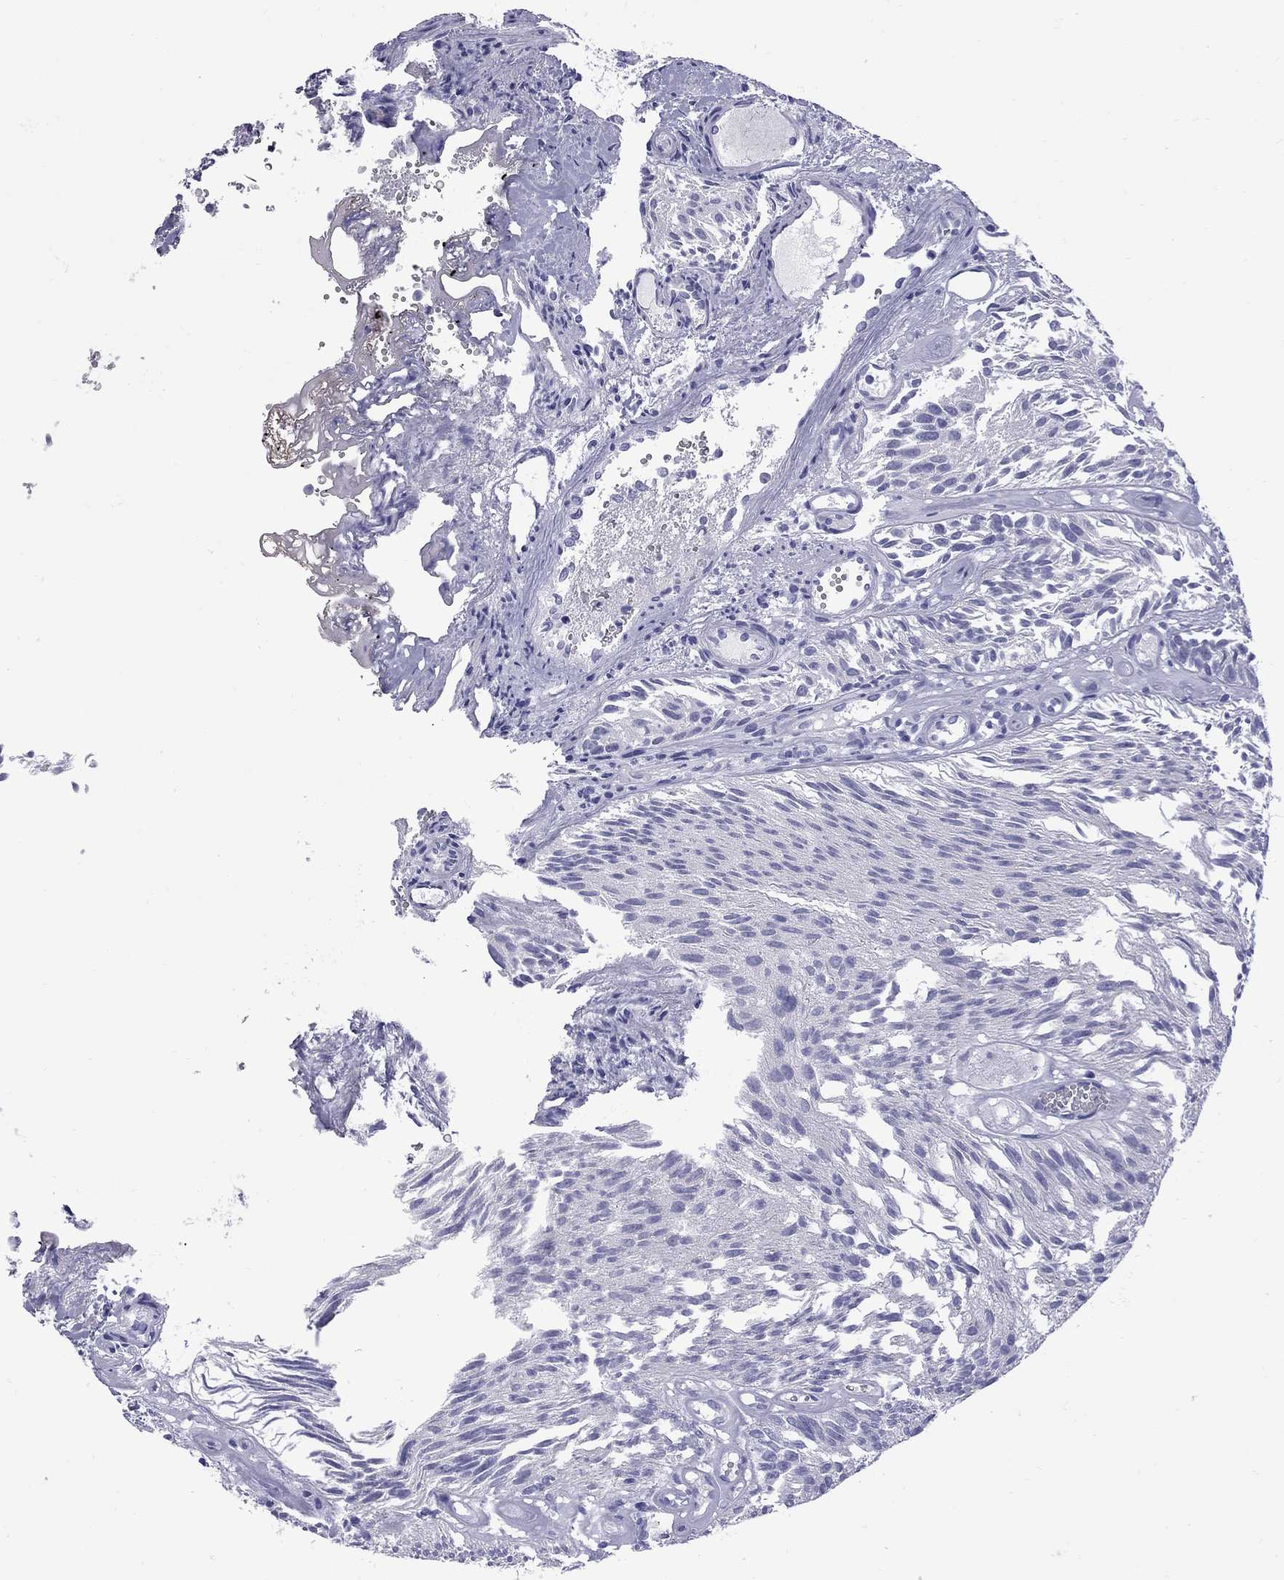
{"staining": {"intensity": "negative", "quantity": "none", "location": "none"}, "tissue": "urothelial cancer", "cell_type": "Tumor cells", "image_type": "cancer", "snomed": [{"axis": "morphology", "description": "Urothelial carcinoma, Low grade"}, {"axis": "topography", "description": "Urinary bladder"}], "caption": "DAB (3,3'-diaminobenzidine) immunohistochemical staining of human low-grade urothelial carcinoma demonstrates no significant staining in tumor cells.", "gene": "EPPIN", "patient": {"sex": "female", "age": 87}}